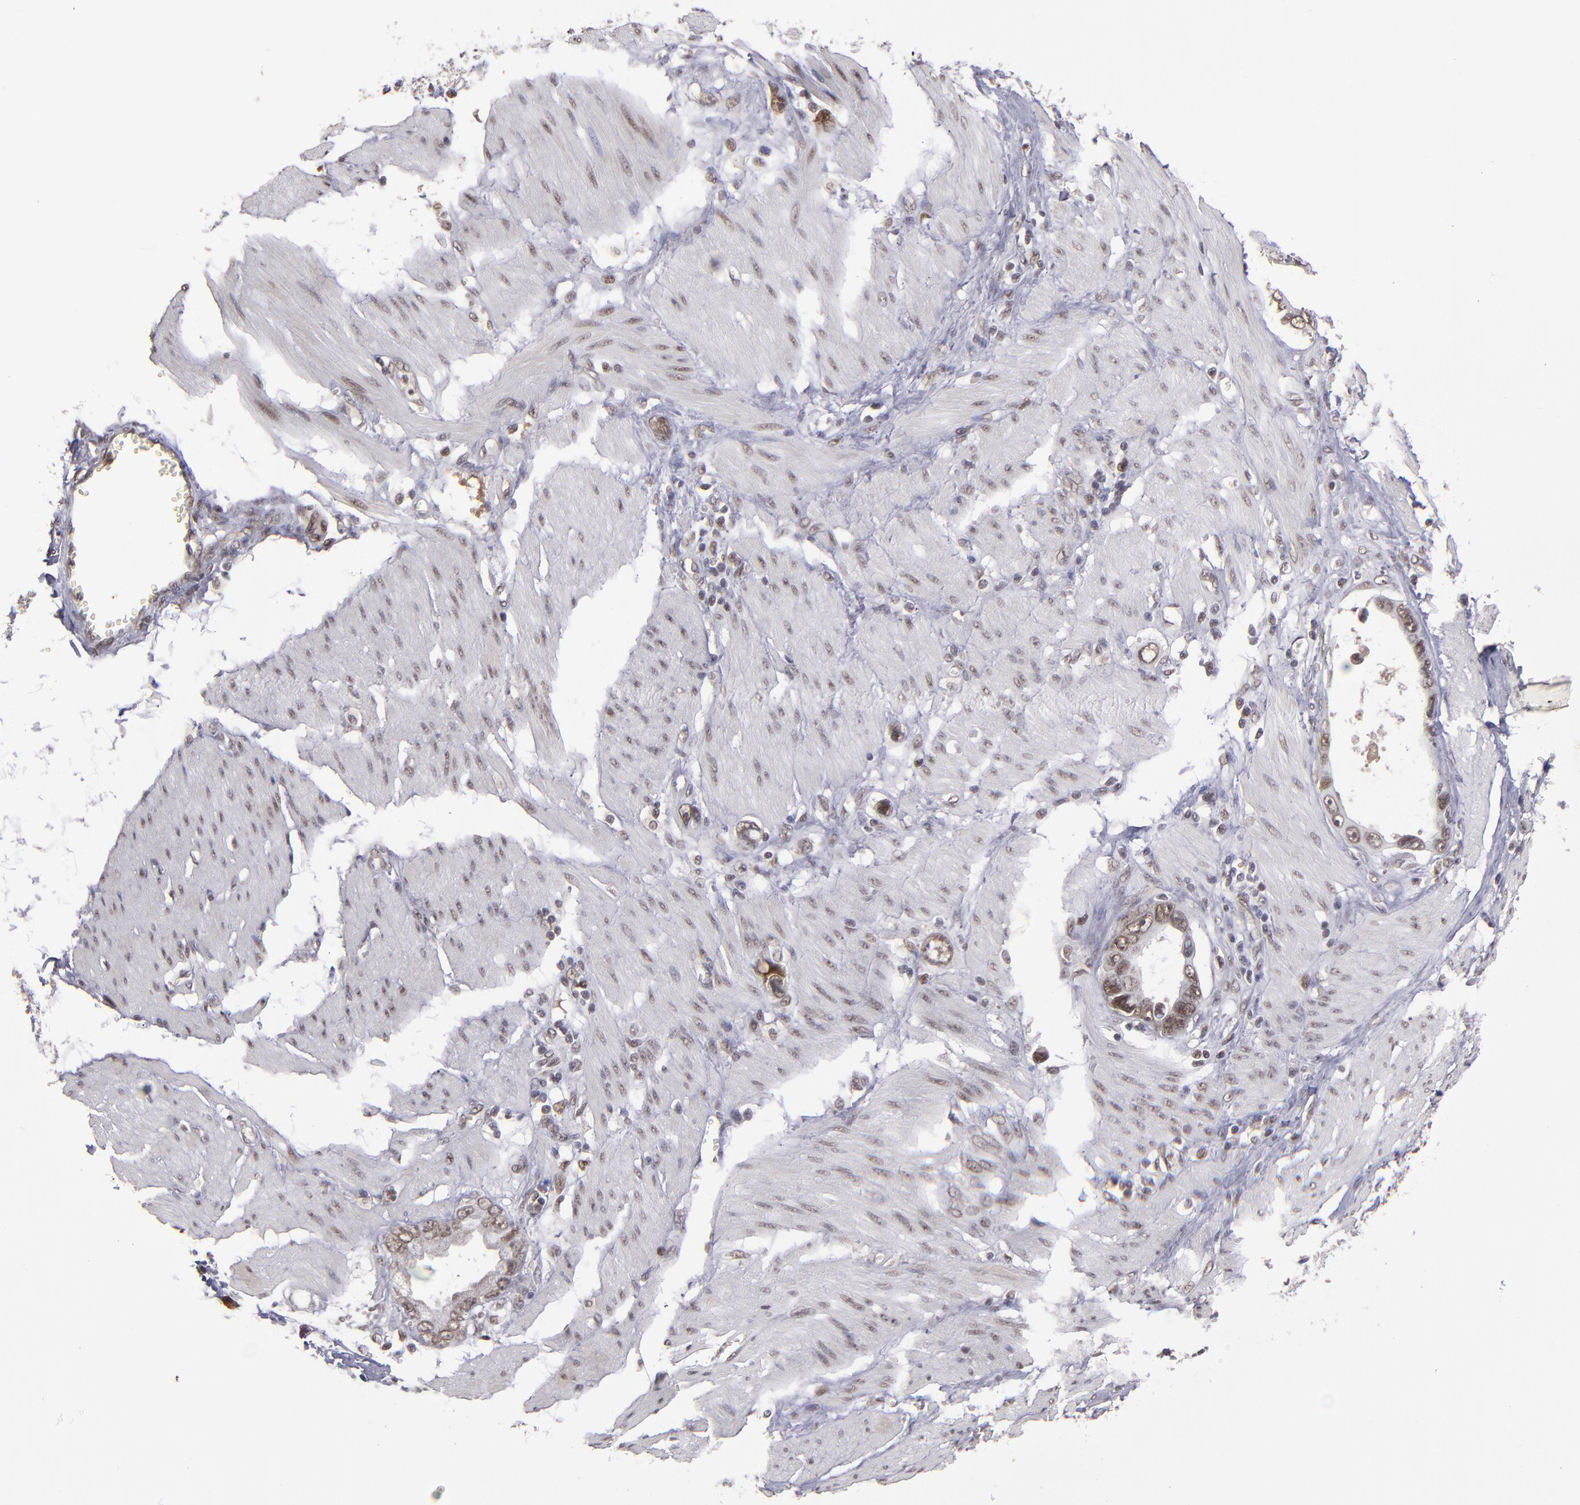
{"staining": {"intensity": "moderate", "quantity": ">75%", "location": "nuclear"}, "tissue": "stomach cancer", "cell_type": "Tumor cells", "image_type": "cancer", "snomed": [{"axis": "morphology", "description": "Adenocarcinoma, NOS"}, {"axis": "topography", "description": "Stomach"}], "caption": "DAB immunohistochemical staining of adenocarcinoma (stomach) shows moderate nuclear protein positivity in about >75% of tumor cells. The staining was performed using DAB (3,3'-diaminobenzidine), with brown indicating positive protein expression. Nuclei are stained blue with hematoxylin.", "gene": "EP300", "patient": {"sex": "male", "age": 78}}